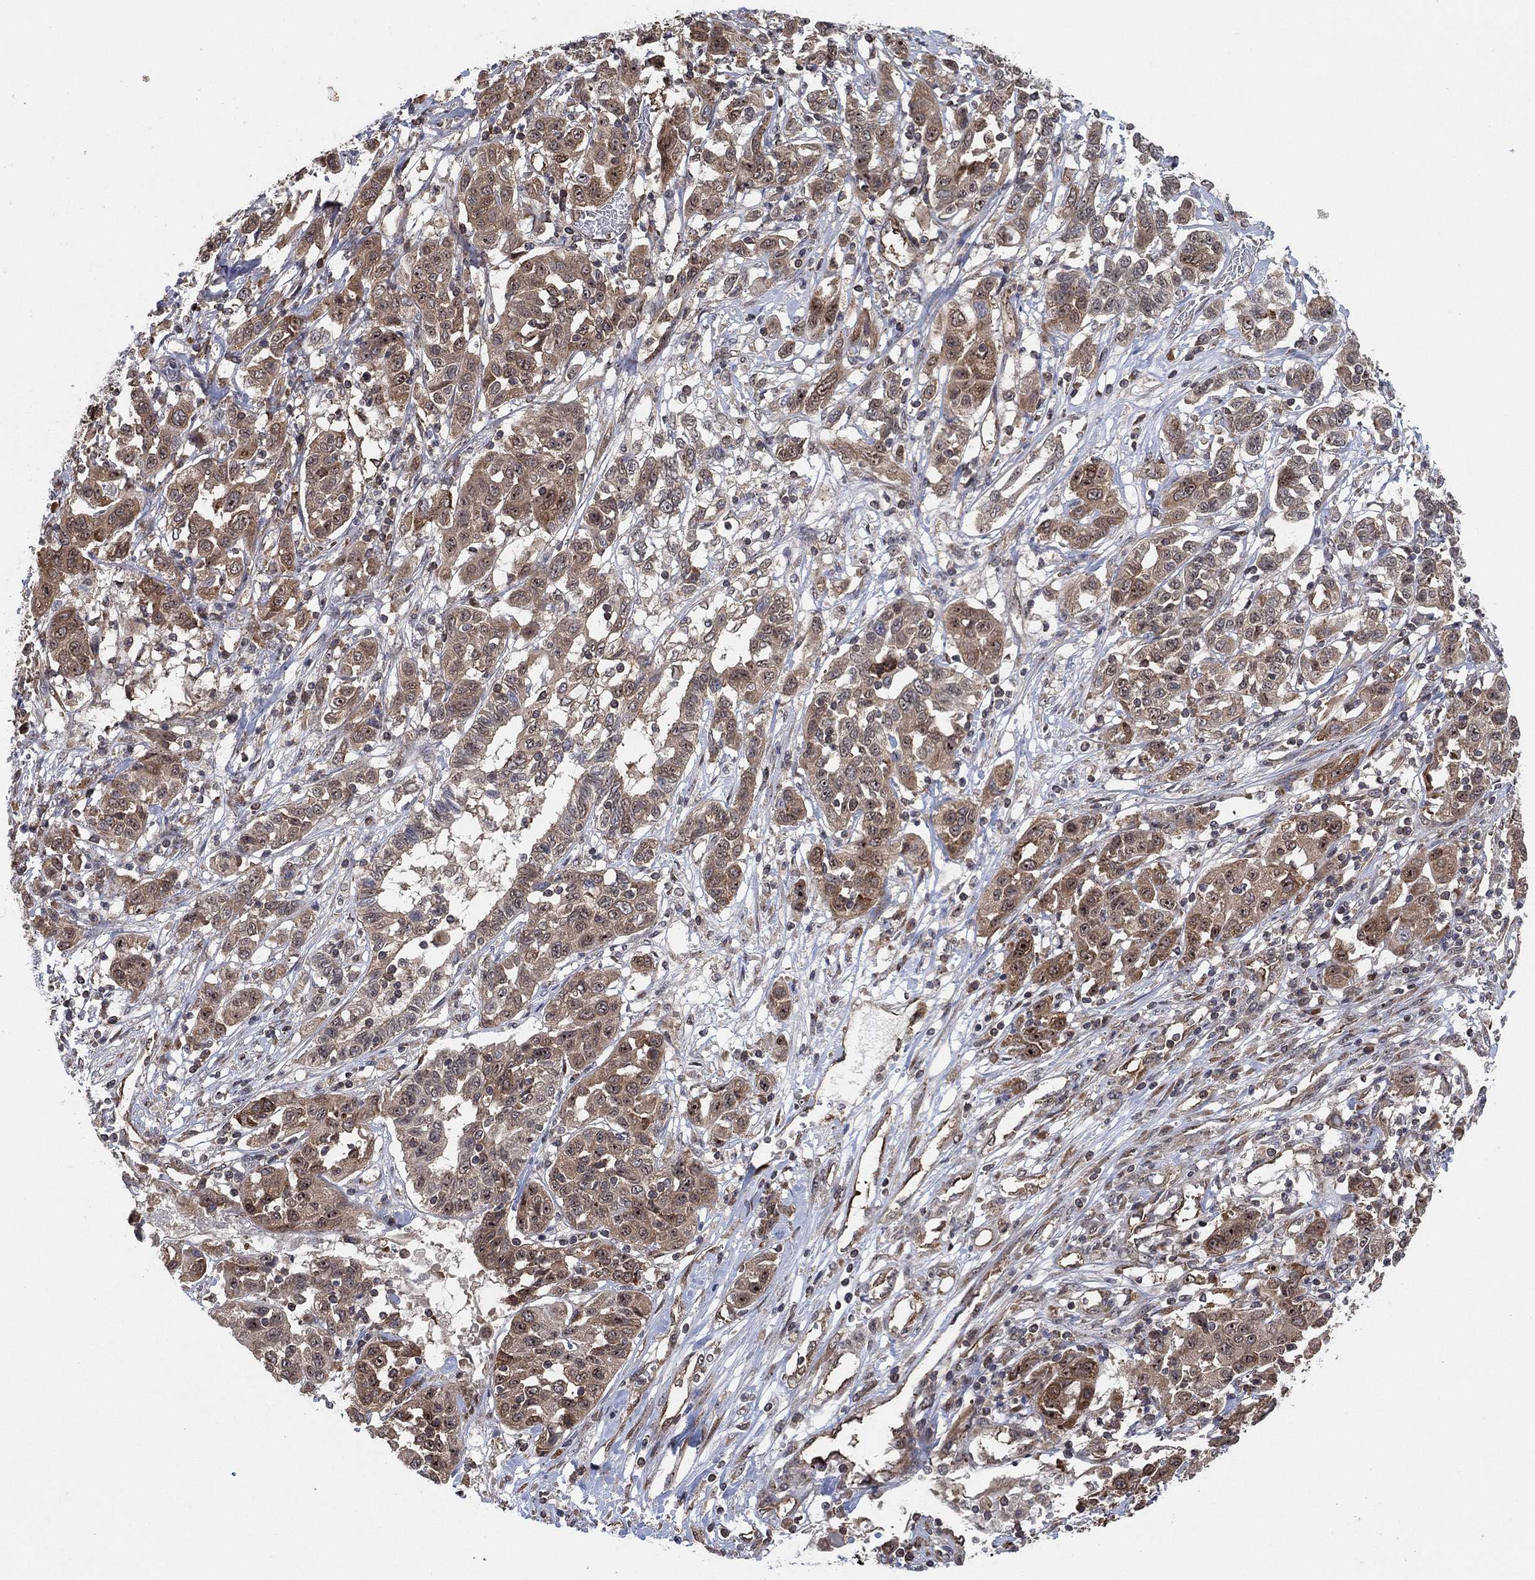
{"staining": {"intensity": "weak", "quantity": ">75%", "location": "cytoplasmic/membranous"}, "tissue": "liver cancer", "cell_type": "Tumor cells", "image_type": "cancer", "snomed": [{"axis": "morphology", "description": "Adenocarcinoma, NOS"}, {"axis": "morphology", "description": "Cholangiocarcinoma"}, {"axis": "topography", "description": "Liver"}], "caption": "Approximately >75% of tumor cells in human liver cancer reveal weak cytoplasmic/membranous protein staining as visualized by brown immunohistochemical staining.", "gene": "TMCO1", "patient": {"sex": "male", "age": 64}}